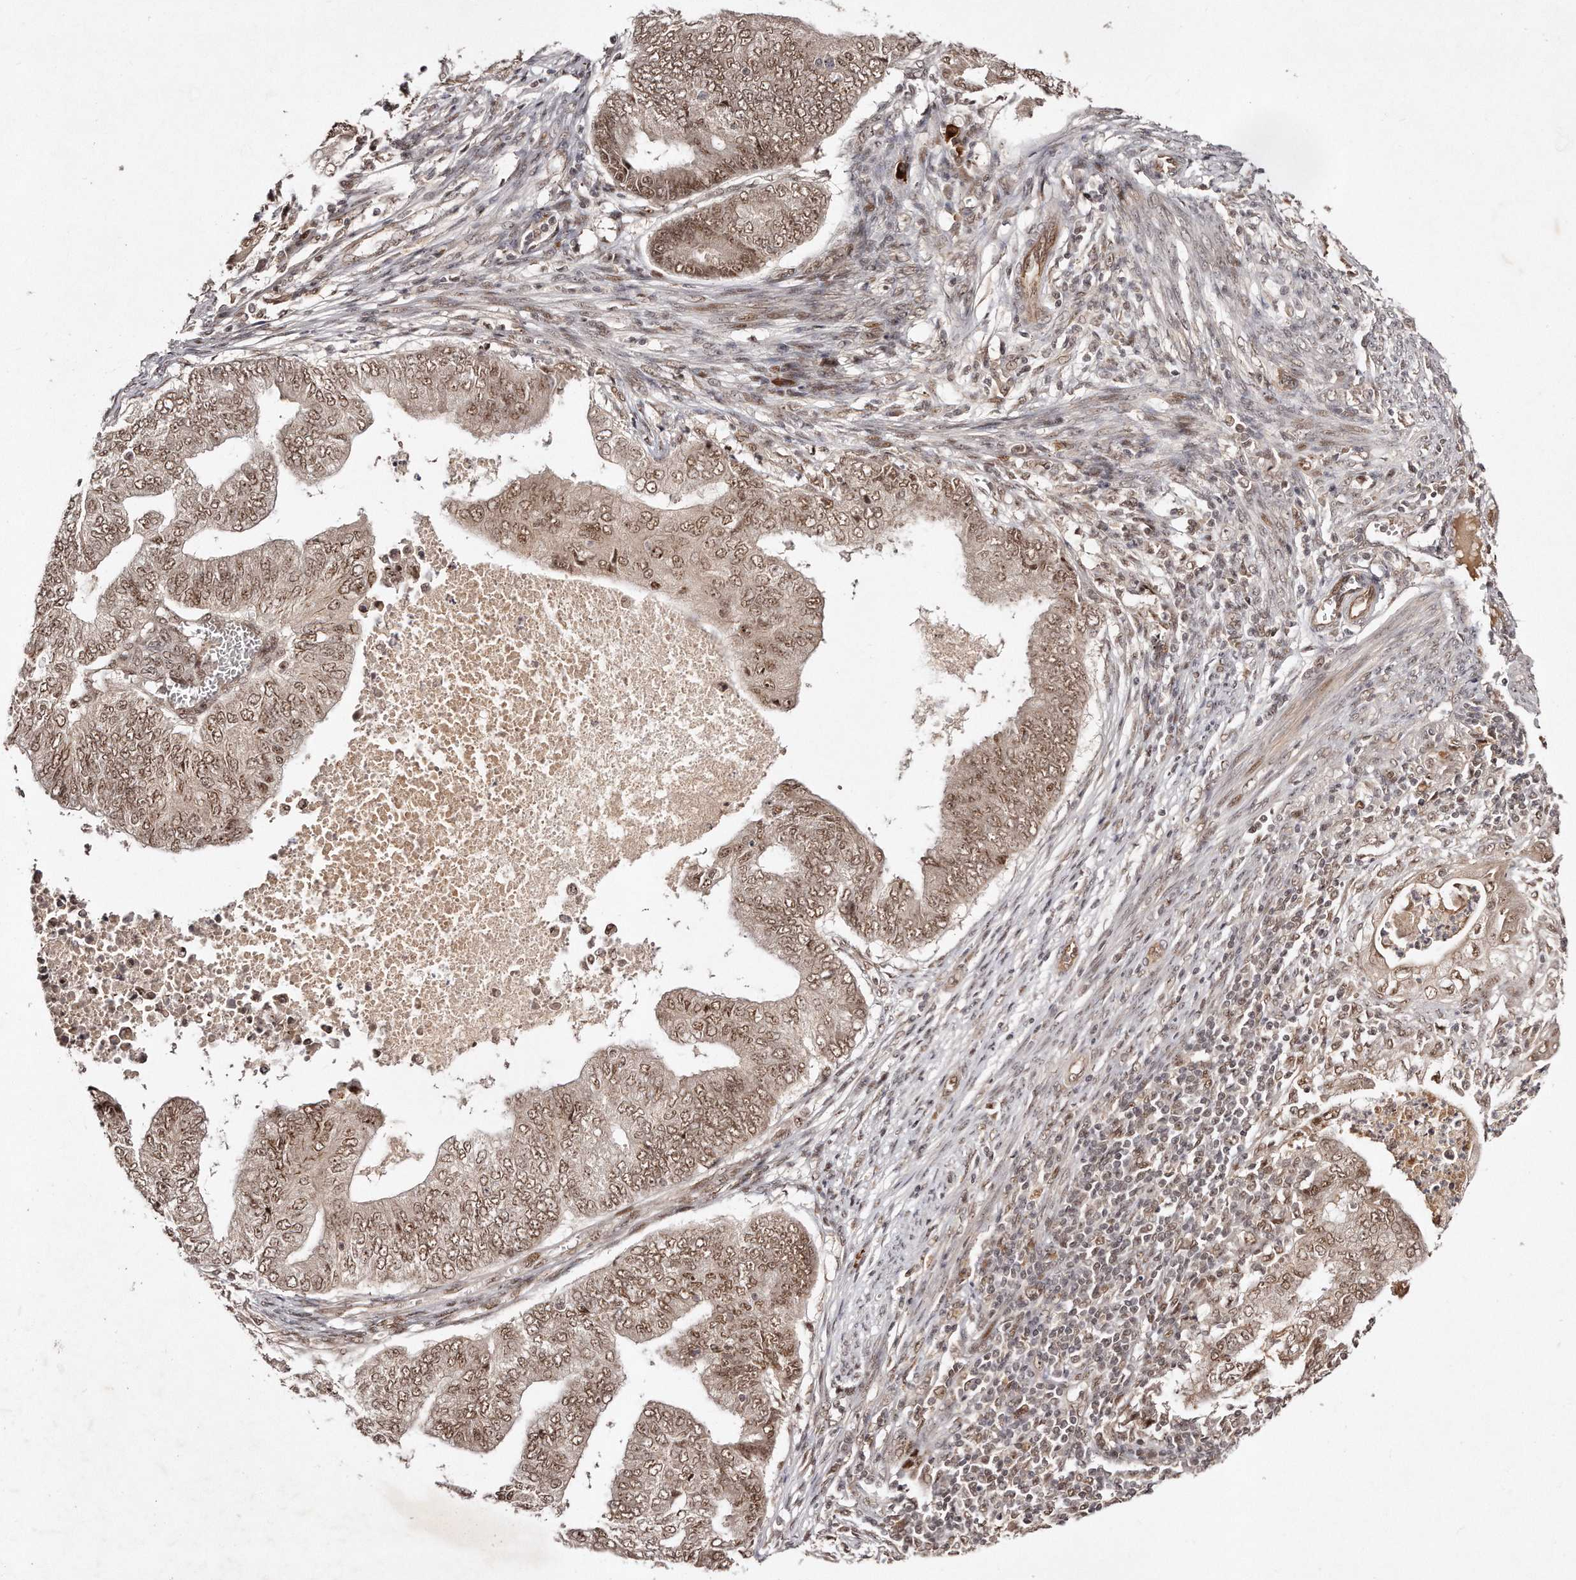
{"staining": {"intensity": "moderate", "quantity": ">75%", "location": "nuclear"}, "tissue": "endometrial cancer", "cell_type": "Tumor cells", "image_type": "cancer", "snomed": [{"axis": "morphology", "description": "Polyp, NOS"}, {"axis": "morphology", "description": "Adenocarcinoma, NOS"}, {"axis": "morphology", "description": "Adenoma, NOS"}, {"axis": "topography", "description": "Endometrium"}], "caption": "High-power microscopy captured an immunohistochemistry image of endometrial cancer, revealing moderate nuclear staining in approximately >75% of tumor cells. Nuclei are stained in blue.", "gene": "SOX4", "patient": {"sex": "female", "age": 79}}